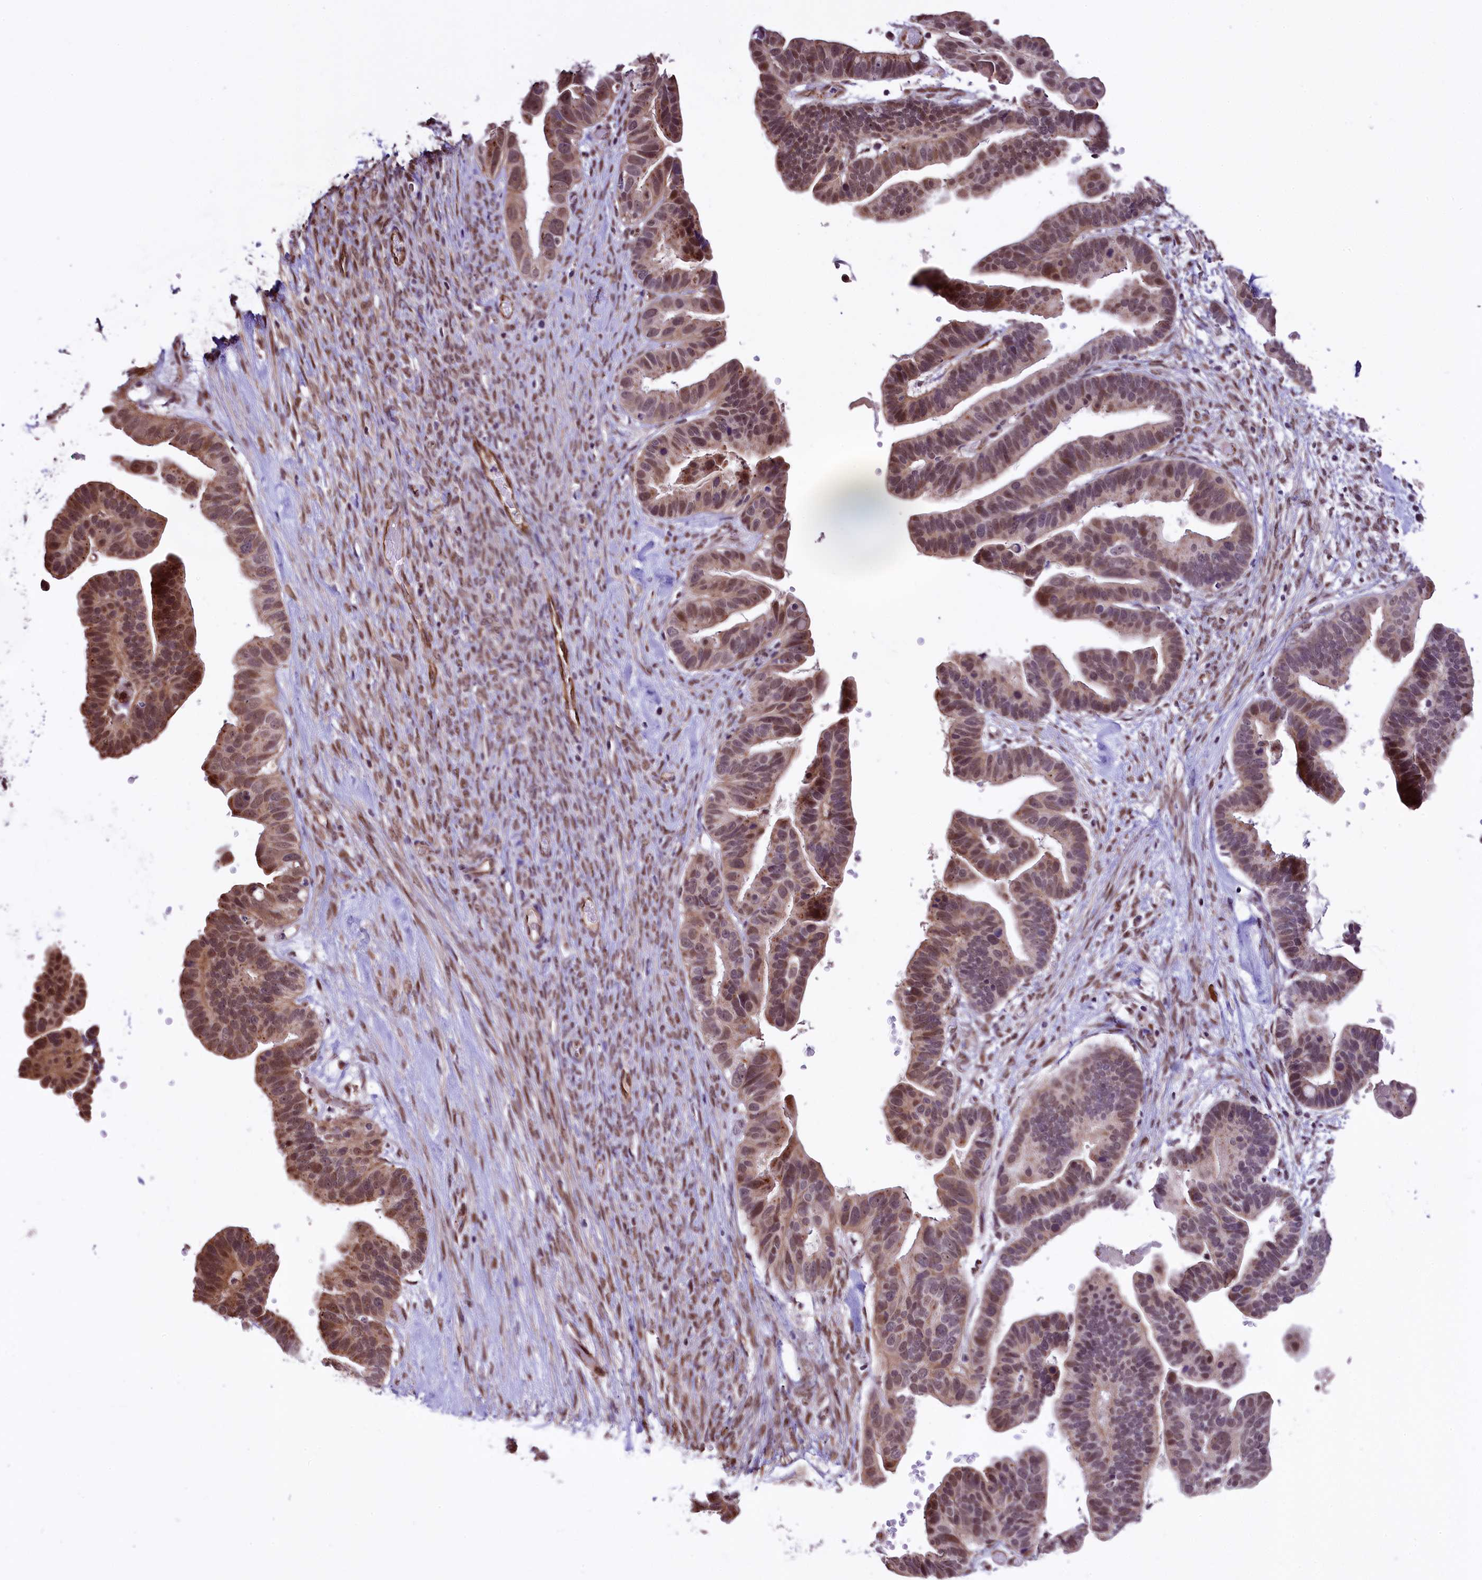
{"staining": {"intensity": "moderate", "quantity": ">75%", "location": "cytoplasmic/membranous,nuclear"}, "tissue": "ovarian cancer", "cell_type": "Tumor cells", "image_type": "cancer", "snomed": [{"axis": "morphology", "description": "Cystadenocarcinoma, serous, NOS"}, {"axis": "topography", "description": "Ovary"}], "caption": "Tumor cells reveal moderate cytoplasmic/membranous and nuclear expression in about >75% of cells in serous cystadenocarcinoma (ovarian).", "gene": "MRPL54", "patient": {"sex": "female", "age": 56}}